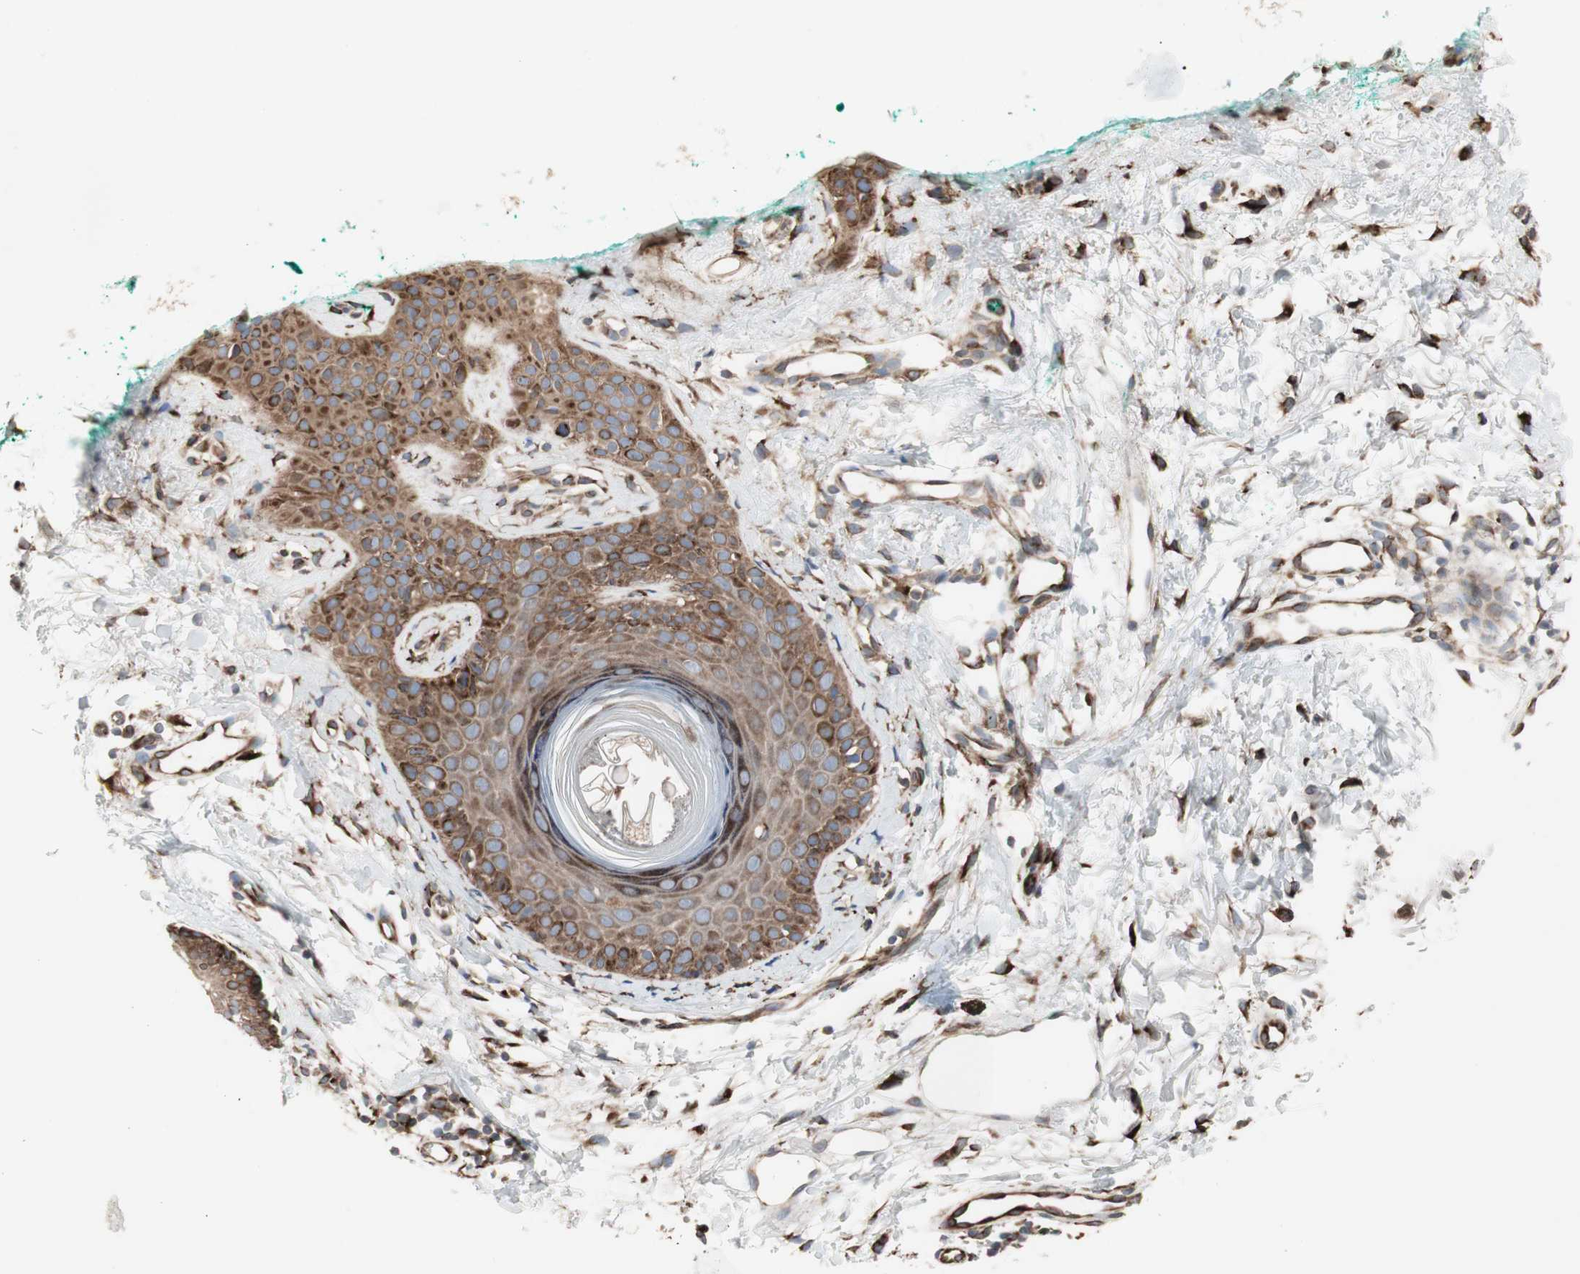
{"staining": {"intensity": "strong", "quantity": ">75%", "location": "cytoplasmic/membranous"}, "tissue": "skin", "cell_type": "Fibroblasts", "image_type": "normal", "snomed": [{"axis": "morphology", "description": "Normal tissue, NOS"}, {"axis": "topography", "description": "Skin"}], "caption": "IHC (DAB) staining of benign skin shows strong cytoplasmic/membranous protein staining in about >75% of fibroblasts. (brown staining indicates protein expression, while blue staining denotes nuclei).", "gene": "H6PD", "patient": {"sex": "male", "age": 71}}